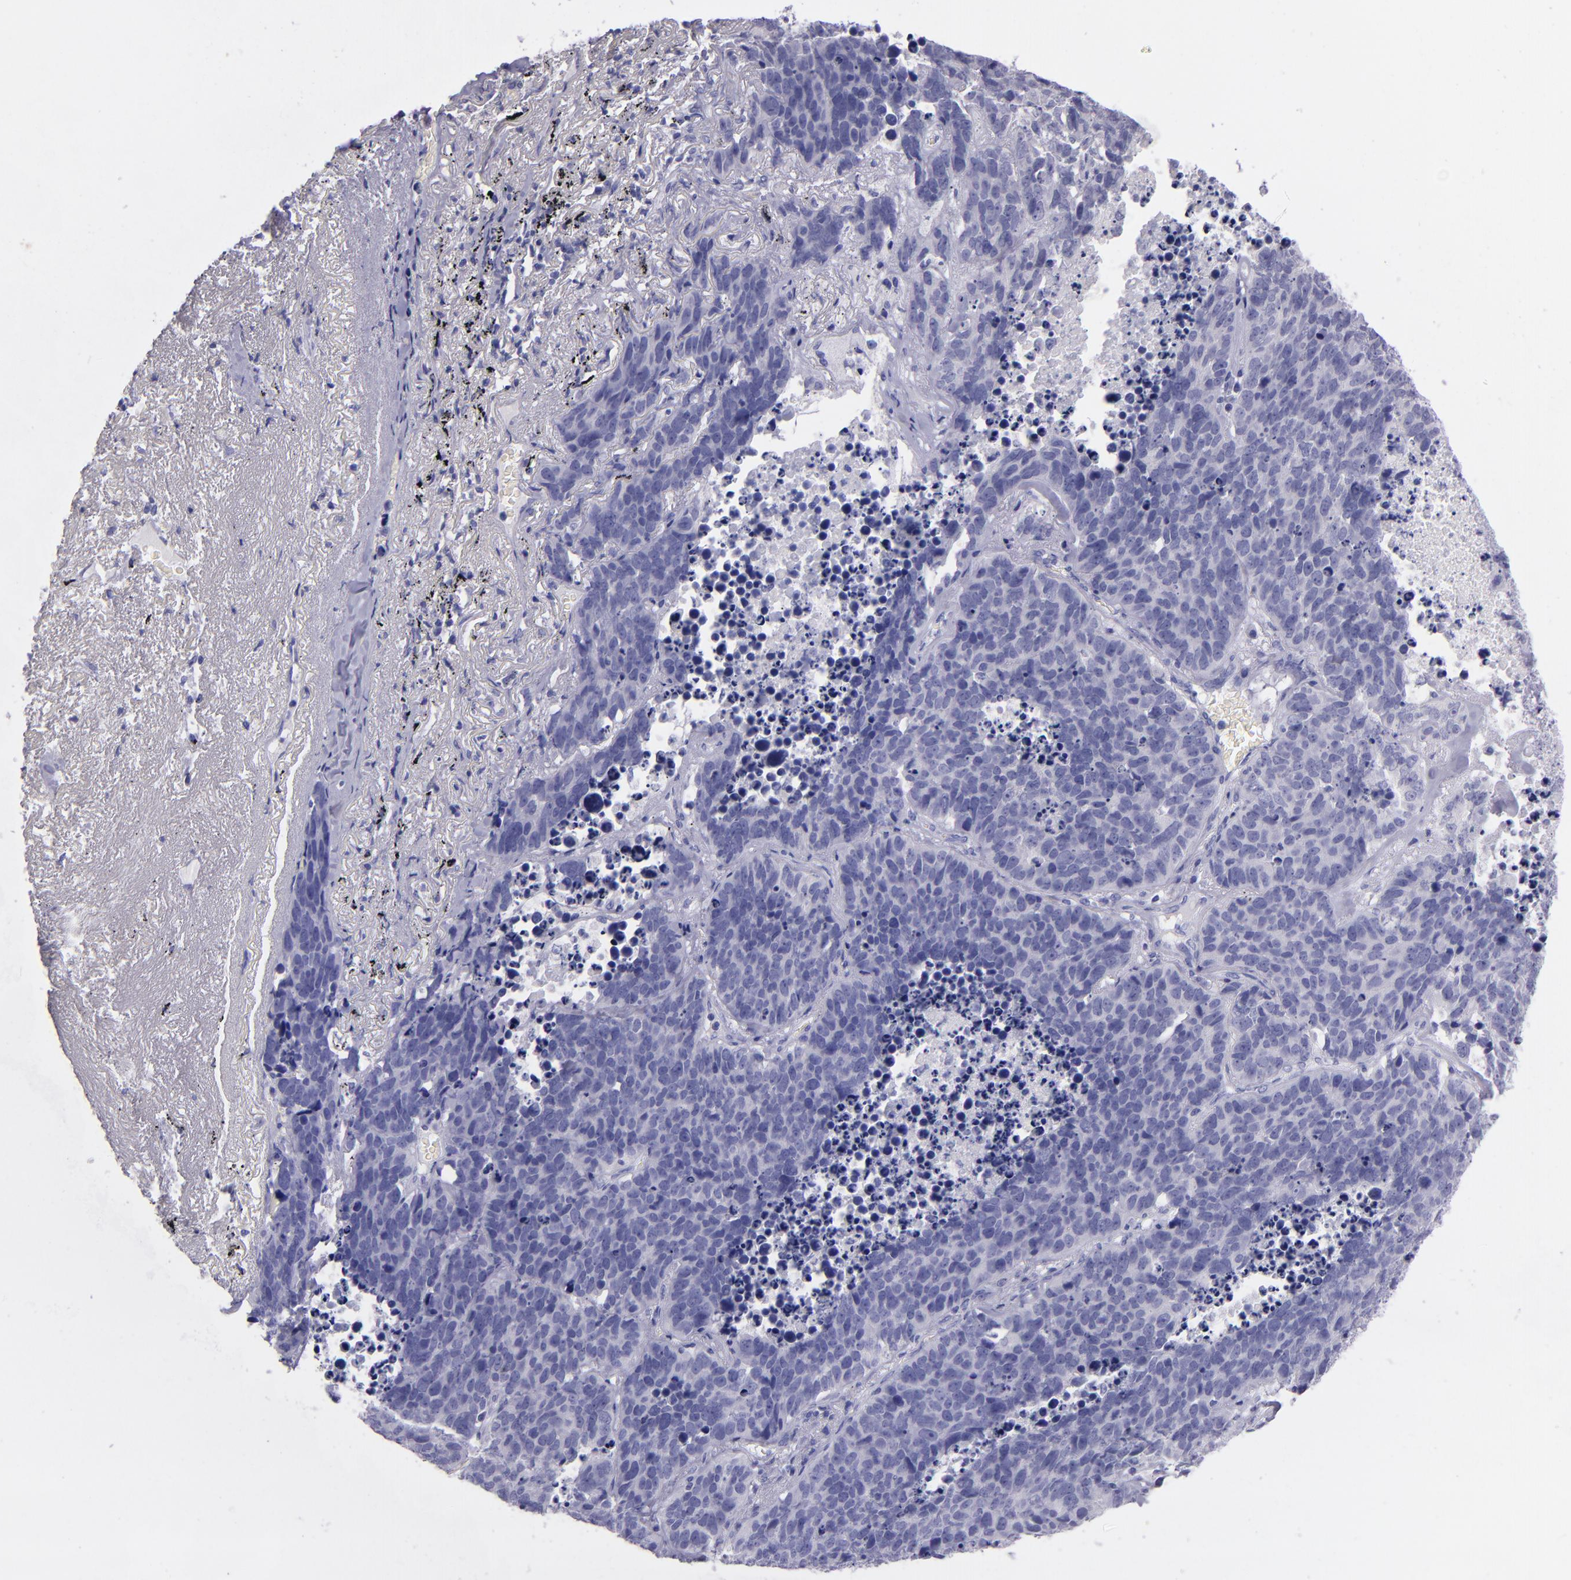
{"staining": {"intensity": "negative", "quantity": "none", "location": "none"}, "tissue": "lung cancer", "cell_type": "Tumor cells", "image_type": "cancer", "snomed": [{"axis": "morphology", "description": "Carcinoid, malignant, NOS"}, {"axis": "topography", "description": "Lung"}], "caption": "Immunohistochemical staining of lung carcinoid (malignant) demonstrates no significant expression in tumor cells.", "gene": "TNNT3", "patient": {"sex": "male", "age": 60}}